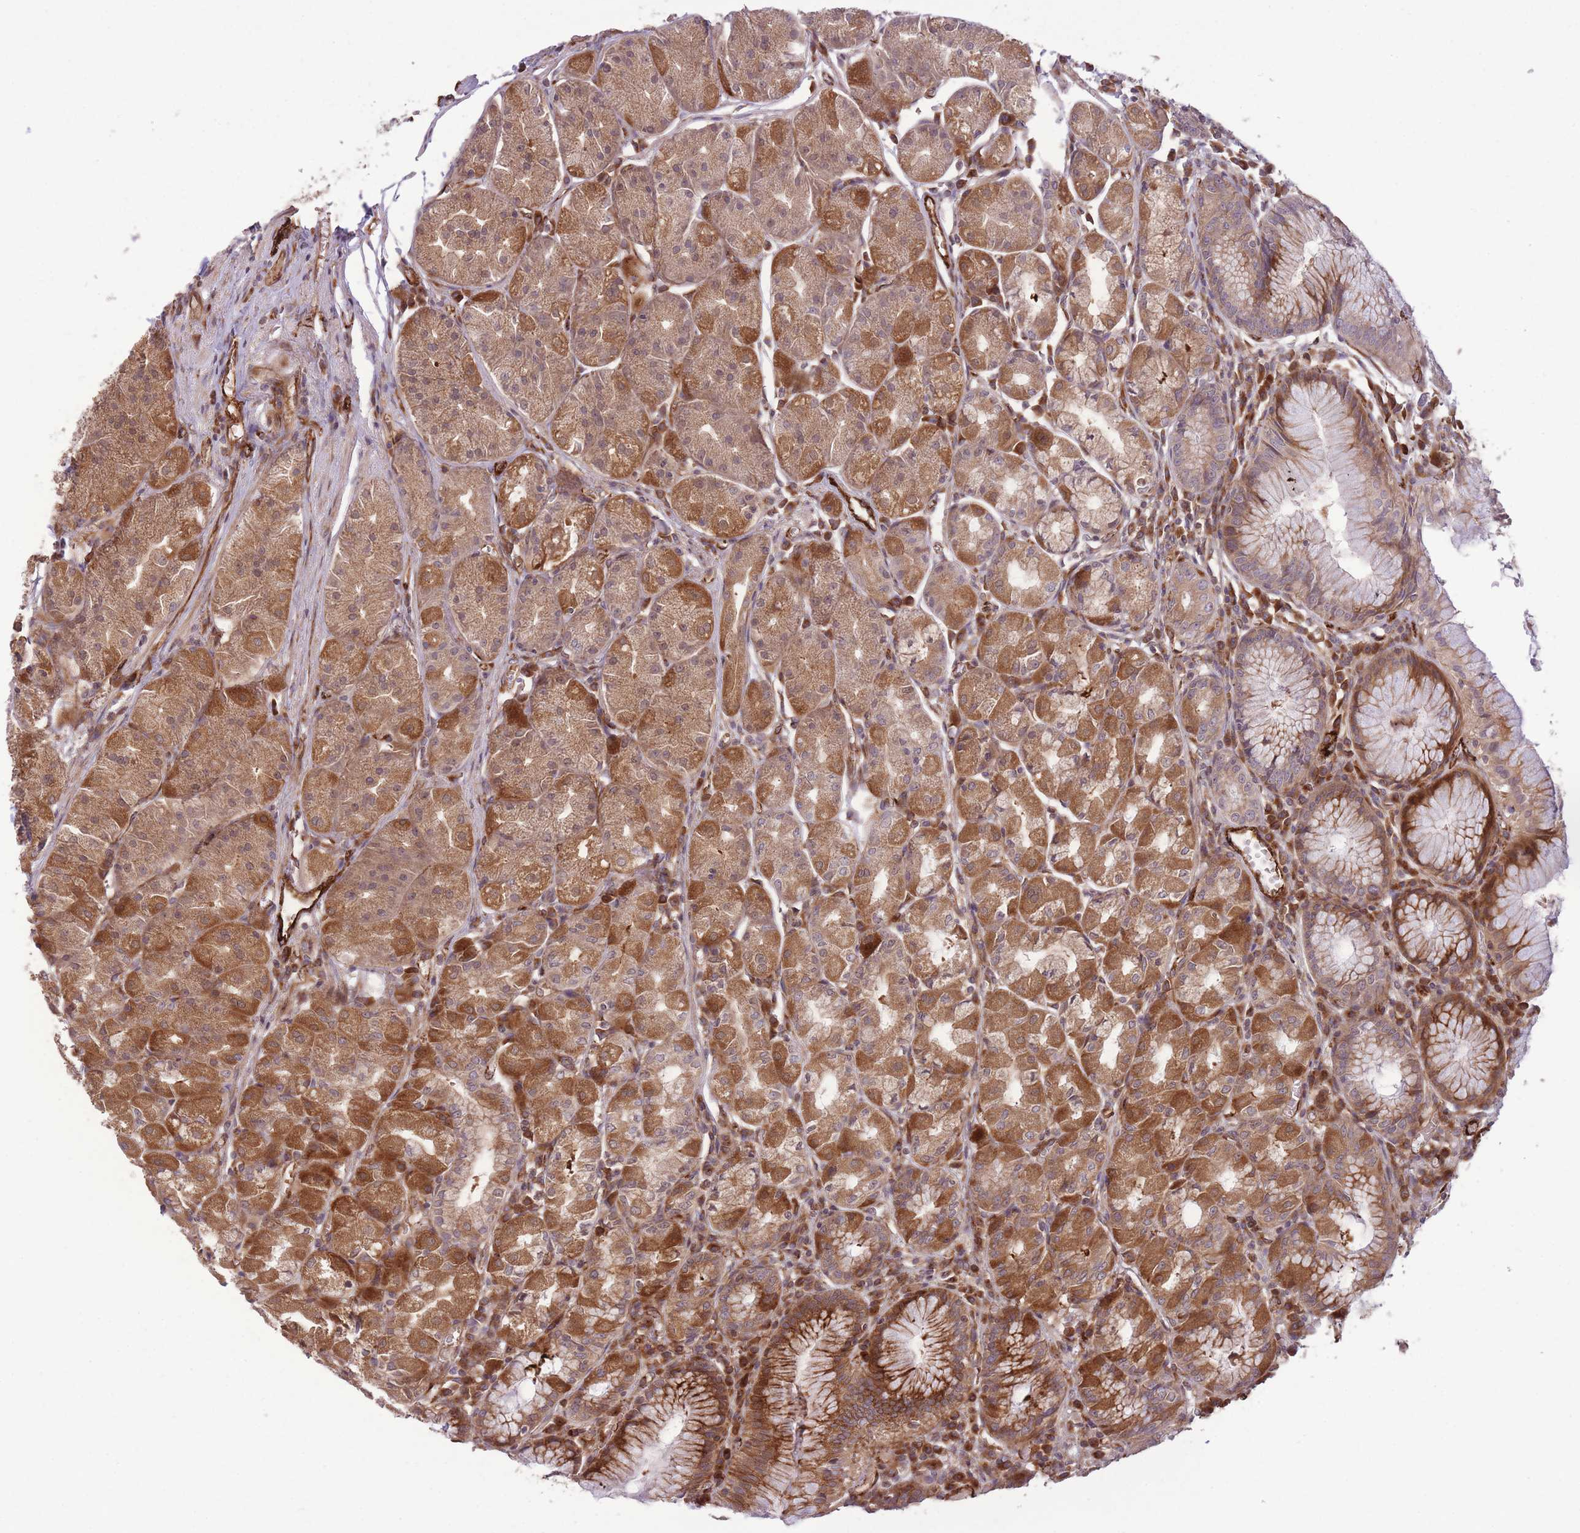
{"staining": {"intensity": "moderate", "quantity": ">75%", "location": "cytoplasmic/membranous"}, "tissue": "stomach", "cell_type": "Glandular cells", "image_type": "normal", "snomed": [{"axis": "morphology", "description": "Normal tissue, NOS"}, {"axis": "topography", "description": "Stomach"}], "caption": "Immunohistochemical staining of unremarkable stomach exhibits moderate cytoplasmic/membranous protein staining in about >75% of glandular cells. (DAB IHC, brown staining for protein, blue staining for nuclei).", "gene": "CISH", "patient": {"sex": "male", "age": 55}}